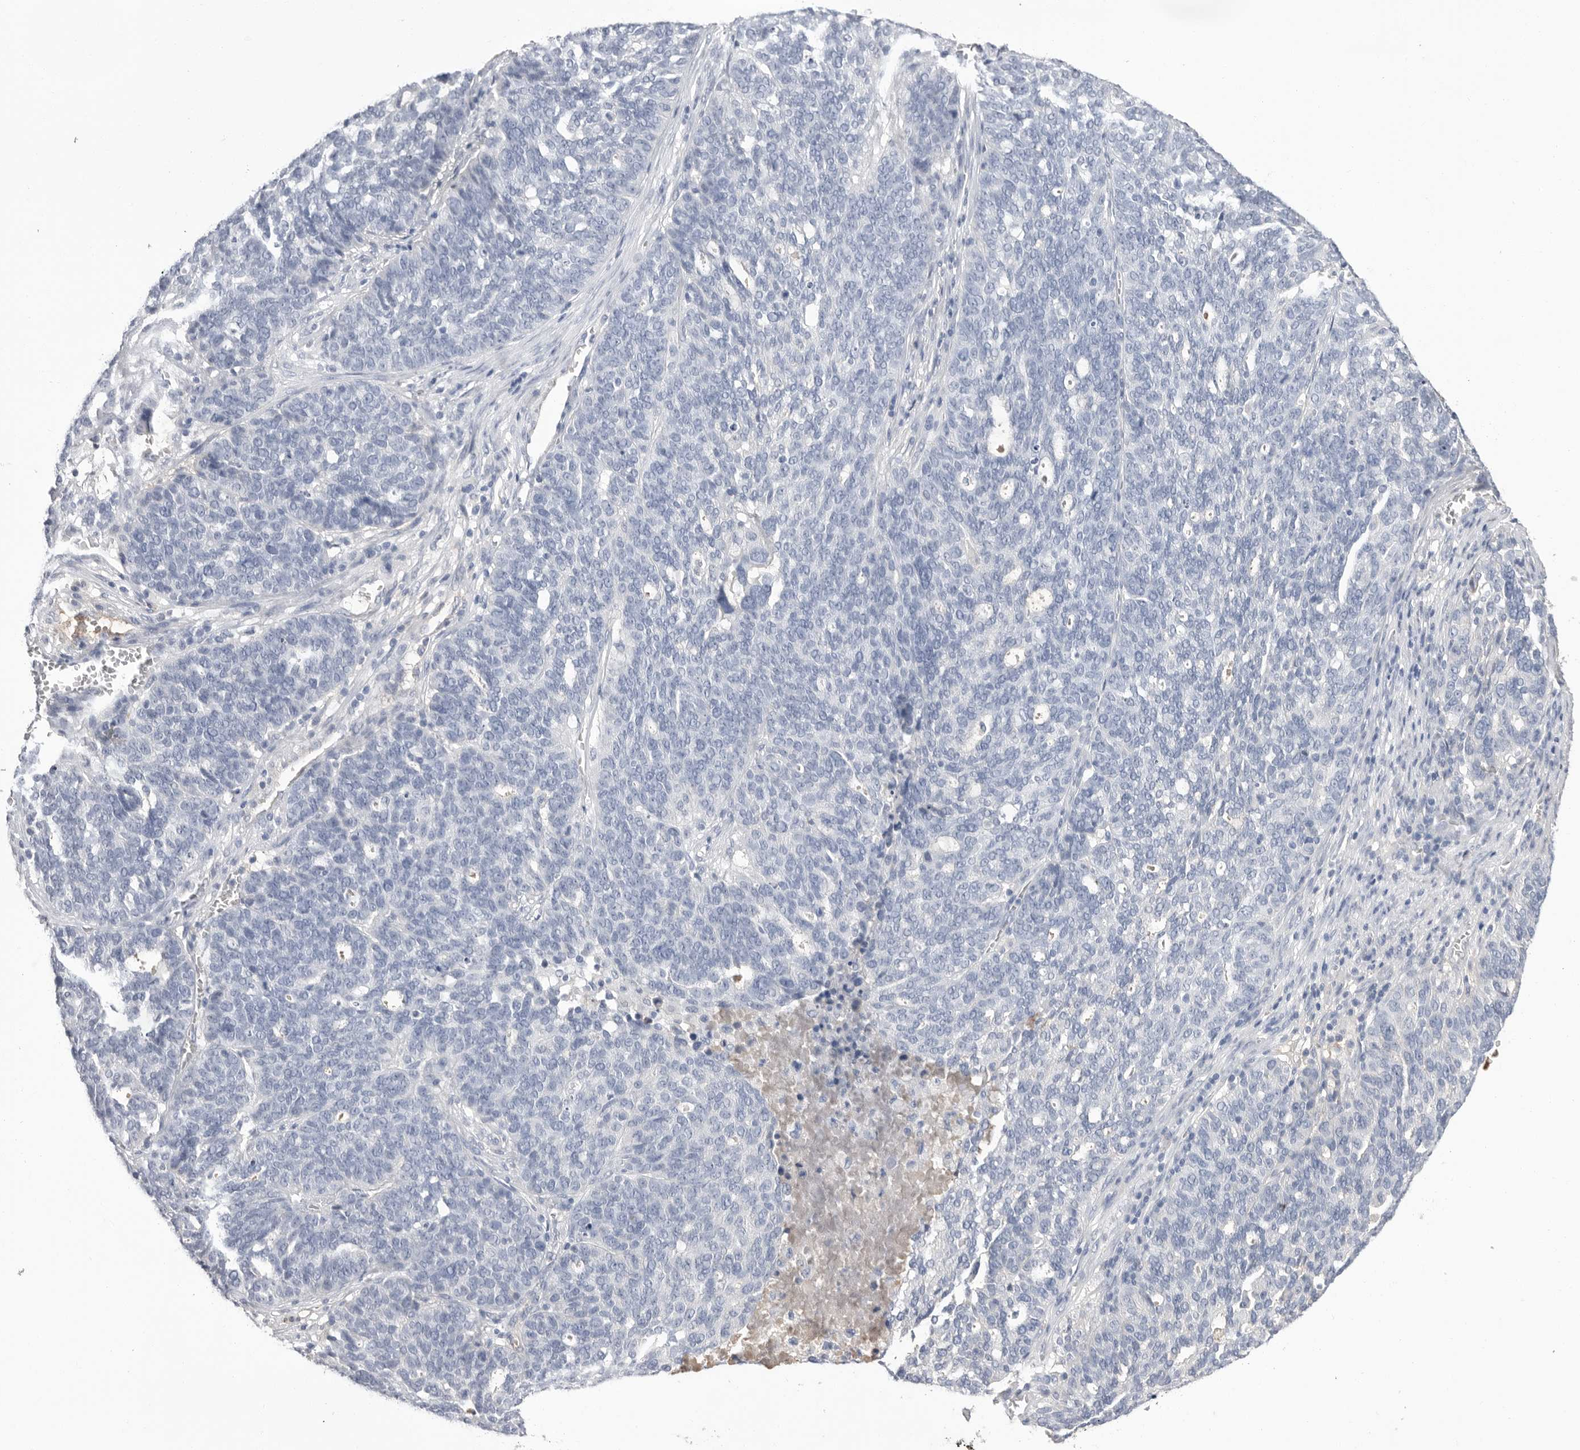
{"staining": {"intensity": "negative", "quantity": "none", "location": "none"}, "tissue": "ovarian cancer", "cell_type": "Tumor cells", "image_type": "cancer", "snomed": [{"axis": "morphology", "description": "Cystadenocarcinoma, serous, NOS"}, {"axis": "topography", "description": "Ovary"}], "caption": "This is a image of immunohistochemistry staining of serous cystadenocarcinoma (ovarian), which shows no staining in tumor cells.", "gene": "APOA2", "patient": {"sex": "female", "age": 59}}